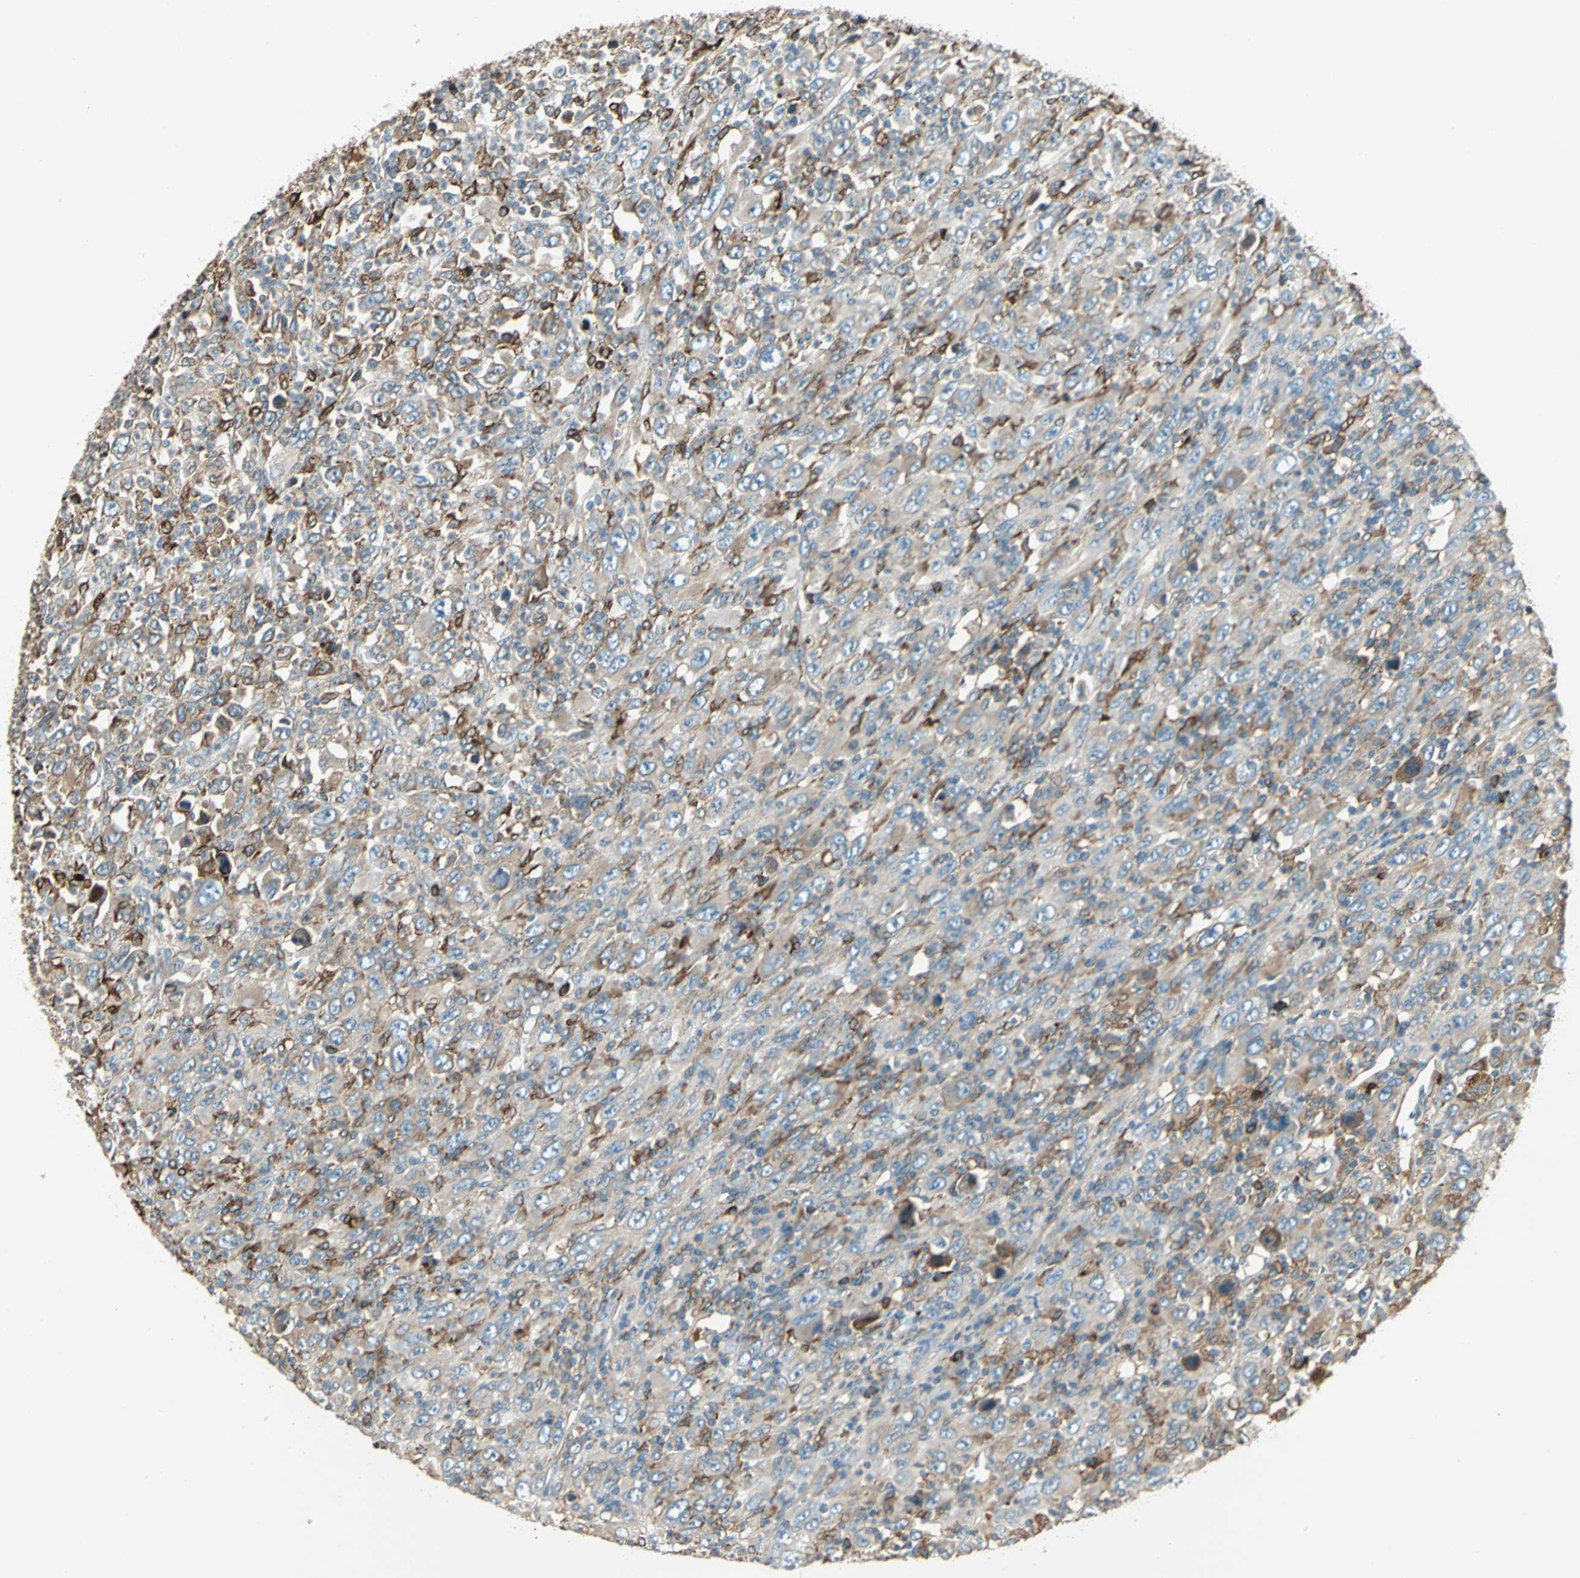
{"staining": {"intensity": "moderate", "quantity": ">75%", "location": "cytoplasmic/membranous"}, "tissue": "melanoma", "cell_type": "Tumor cells", "image_type": "cancer", "snomed": [{"axis": "morphology", "description": "Malignant melanoma, Metastatic site"}, {"axis": "topography", "description": "Skin"}], "caption": "A high-resolution image shows IHC staining of melanoma, which demonstrates moderate cytoplasmic/membranous staining in about >75% of tumor cells. Using DAB (brown) and hematoxylin (blue) stains, captured at high magnification using brightfield microscopy.", "gene": "PDIA4", "patient": {"sex": "female", "age": 56}}